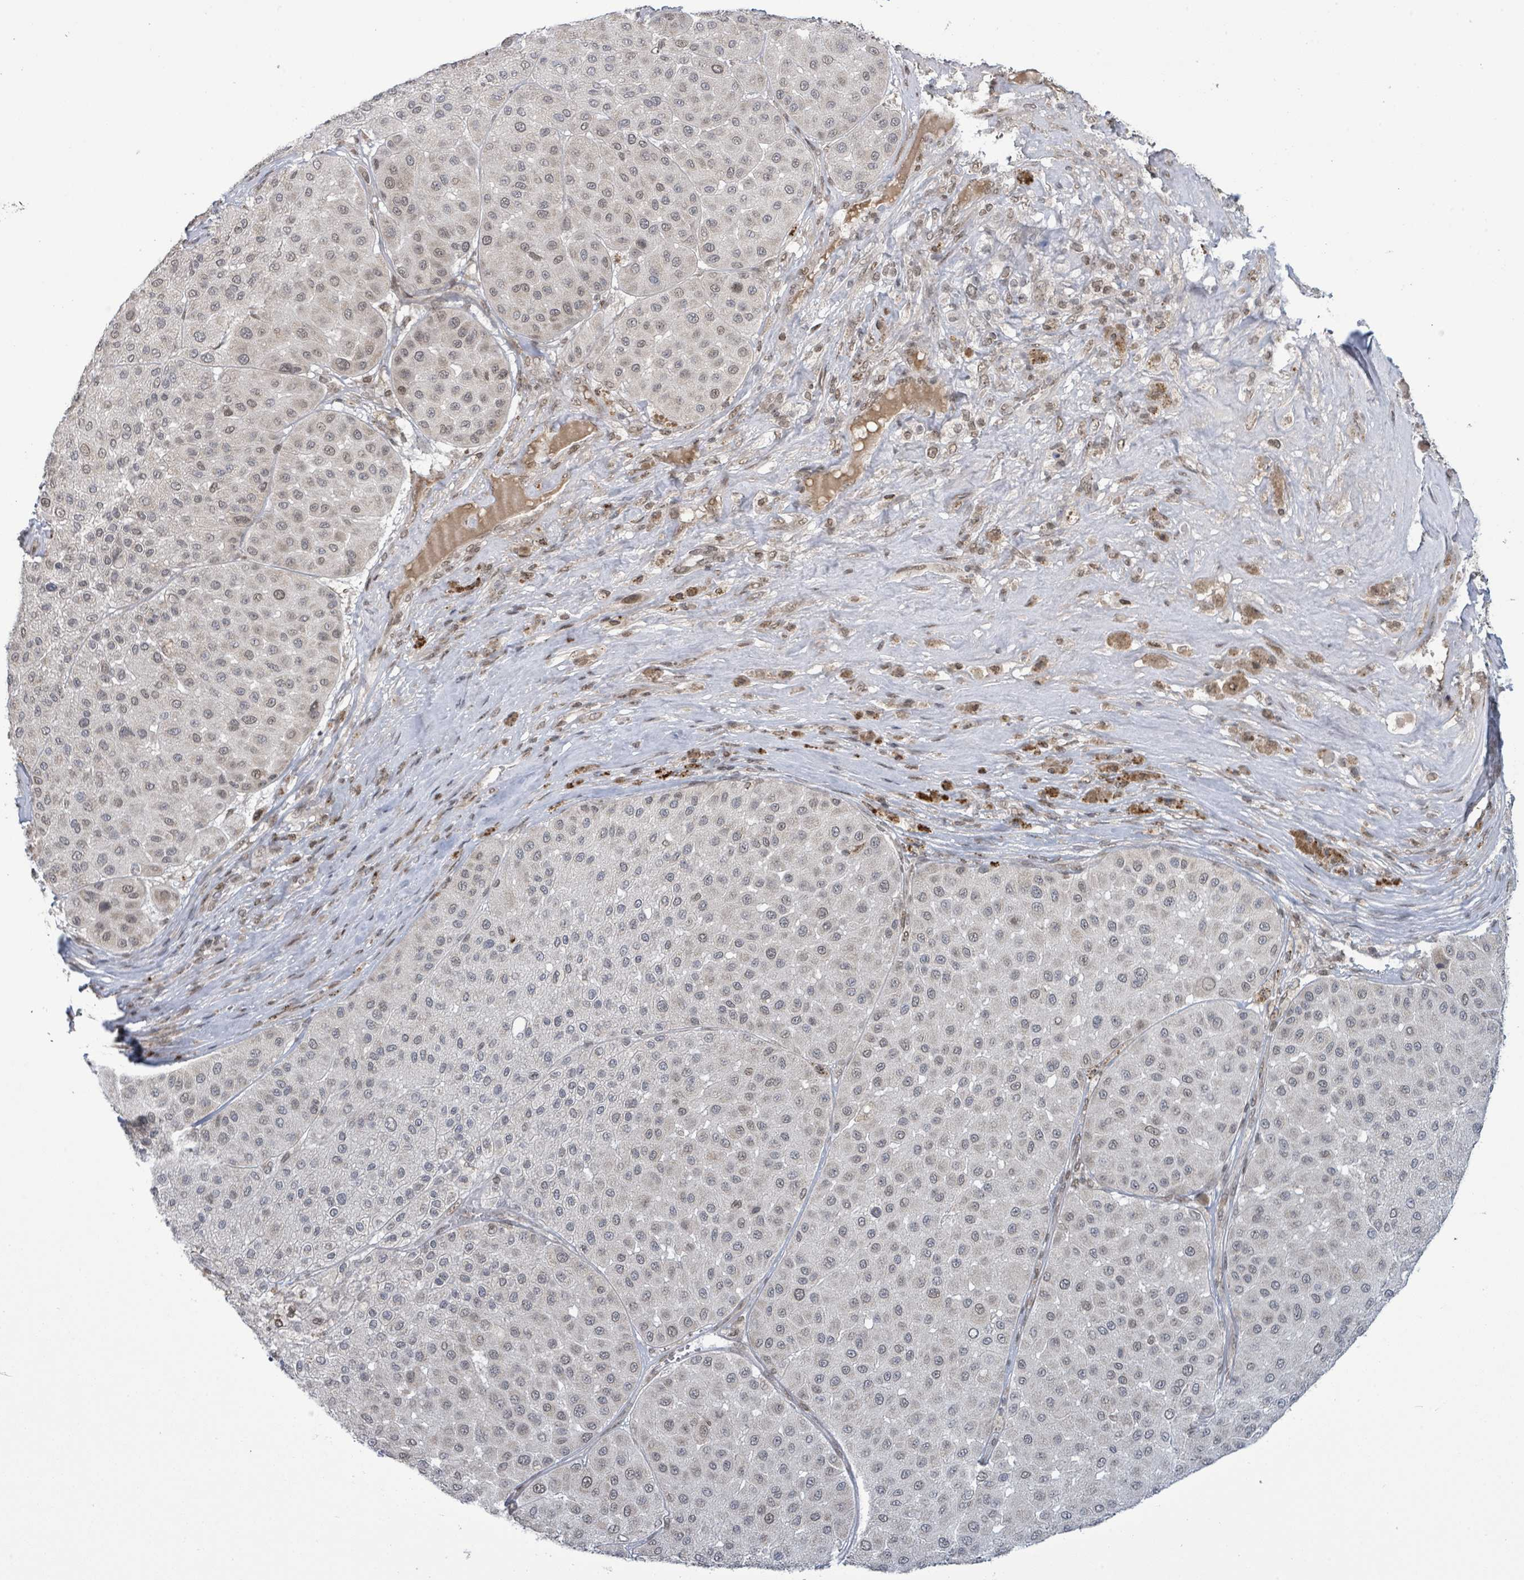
{"staining": {"intensity": "weak", "quantity": "25%-75%", "location": "nuclear"}, "tissue": "melanoma", "cell_type": "Tumor cells", "image_type": "cancer", "snomed": [{"axis": "morphology", "description": "Malignant melanoma, Metastatic site"}, {"axis": "topography", "description": "Smooth muscle"}], "caption": "This is a histology image of immunohistochemistry staining of melanoma, which shows weak staining in the nuclear of tumor cells.", "gene": "SBF2", "patient": {"sex": "male", "age": 41}}